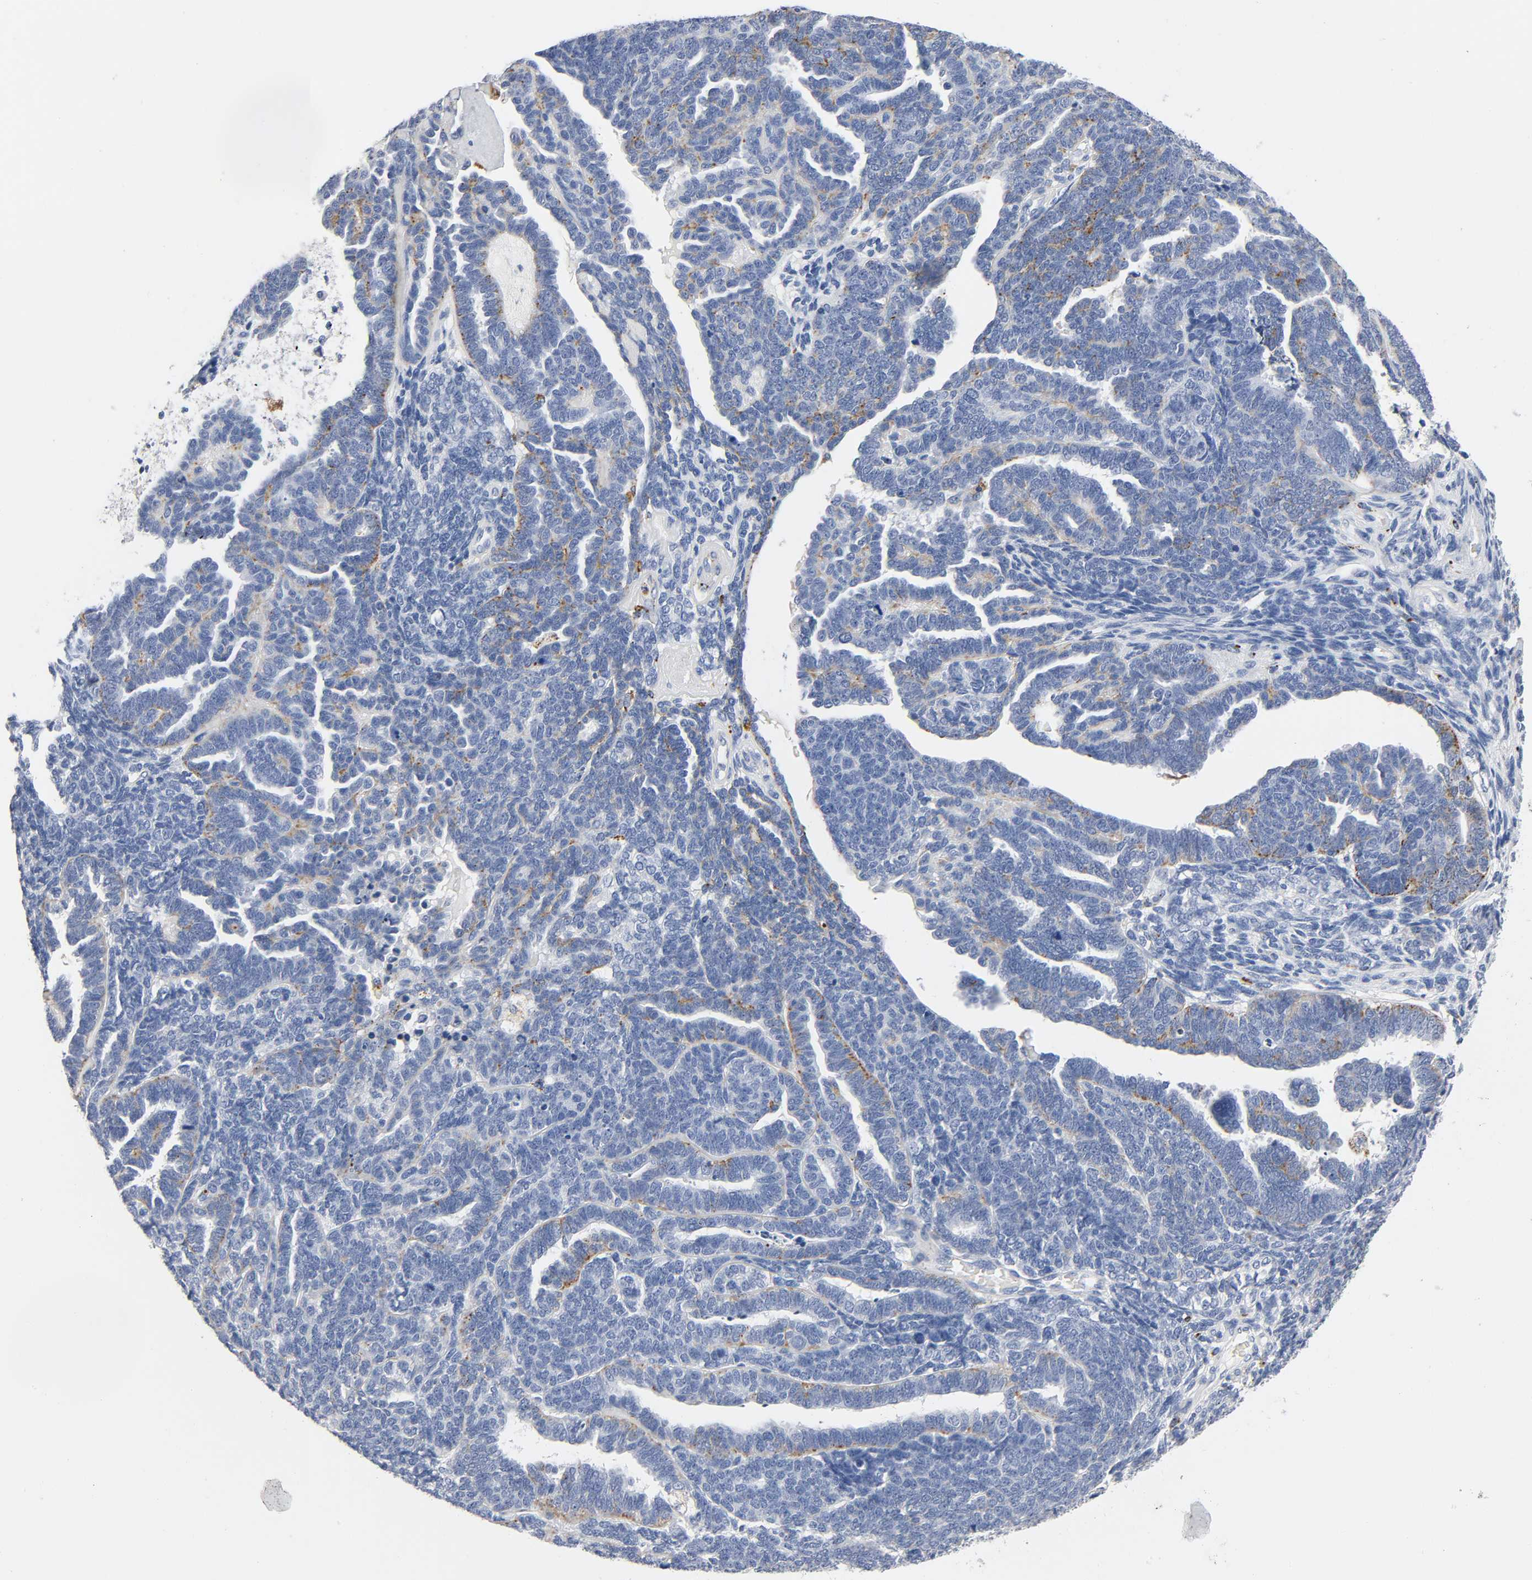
{"staining": {"intensity": "moderate", "quantity": "<25%", "location": "cytoplasmic/membranous"}, "tissue": "endometrial cancer", "cell_type": "Tumor cells", "image_type": "cancer", "snomed": [{"axis": "morphology", "description": "Neoplasm, malignant, NOS"}, {"axis": "topography", "description": "Endometrium"}], "caption": "The histopathology image demonstrates staining of endometrial neoplasm (malignant), revealing moderate cytoplasmic/membranous protein positivity (brown color) within tumor cells.", "gene": "PLP1", "patient": {"sex": "female", "age": 74}}